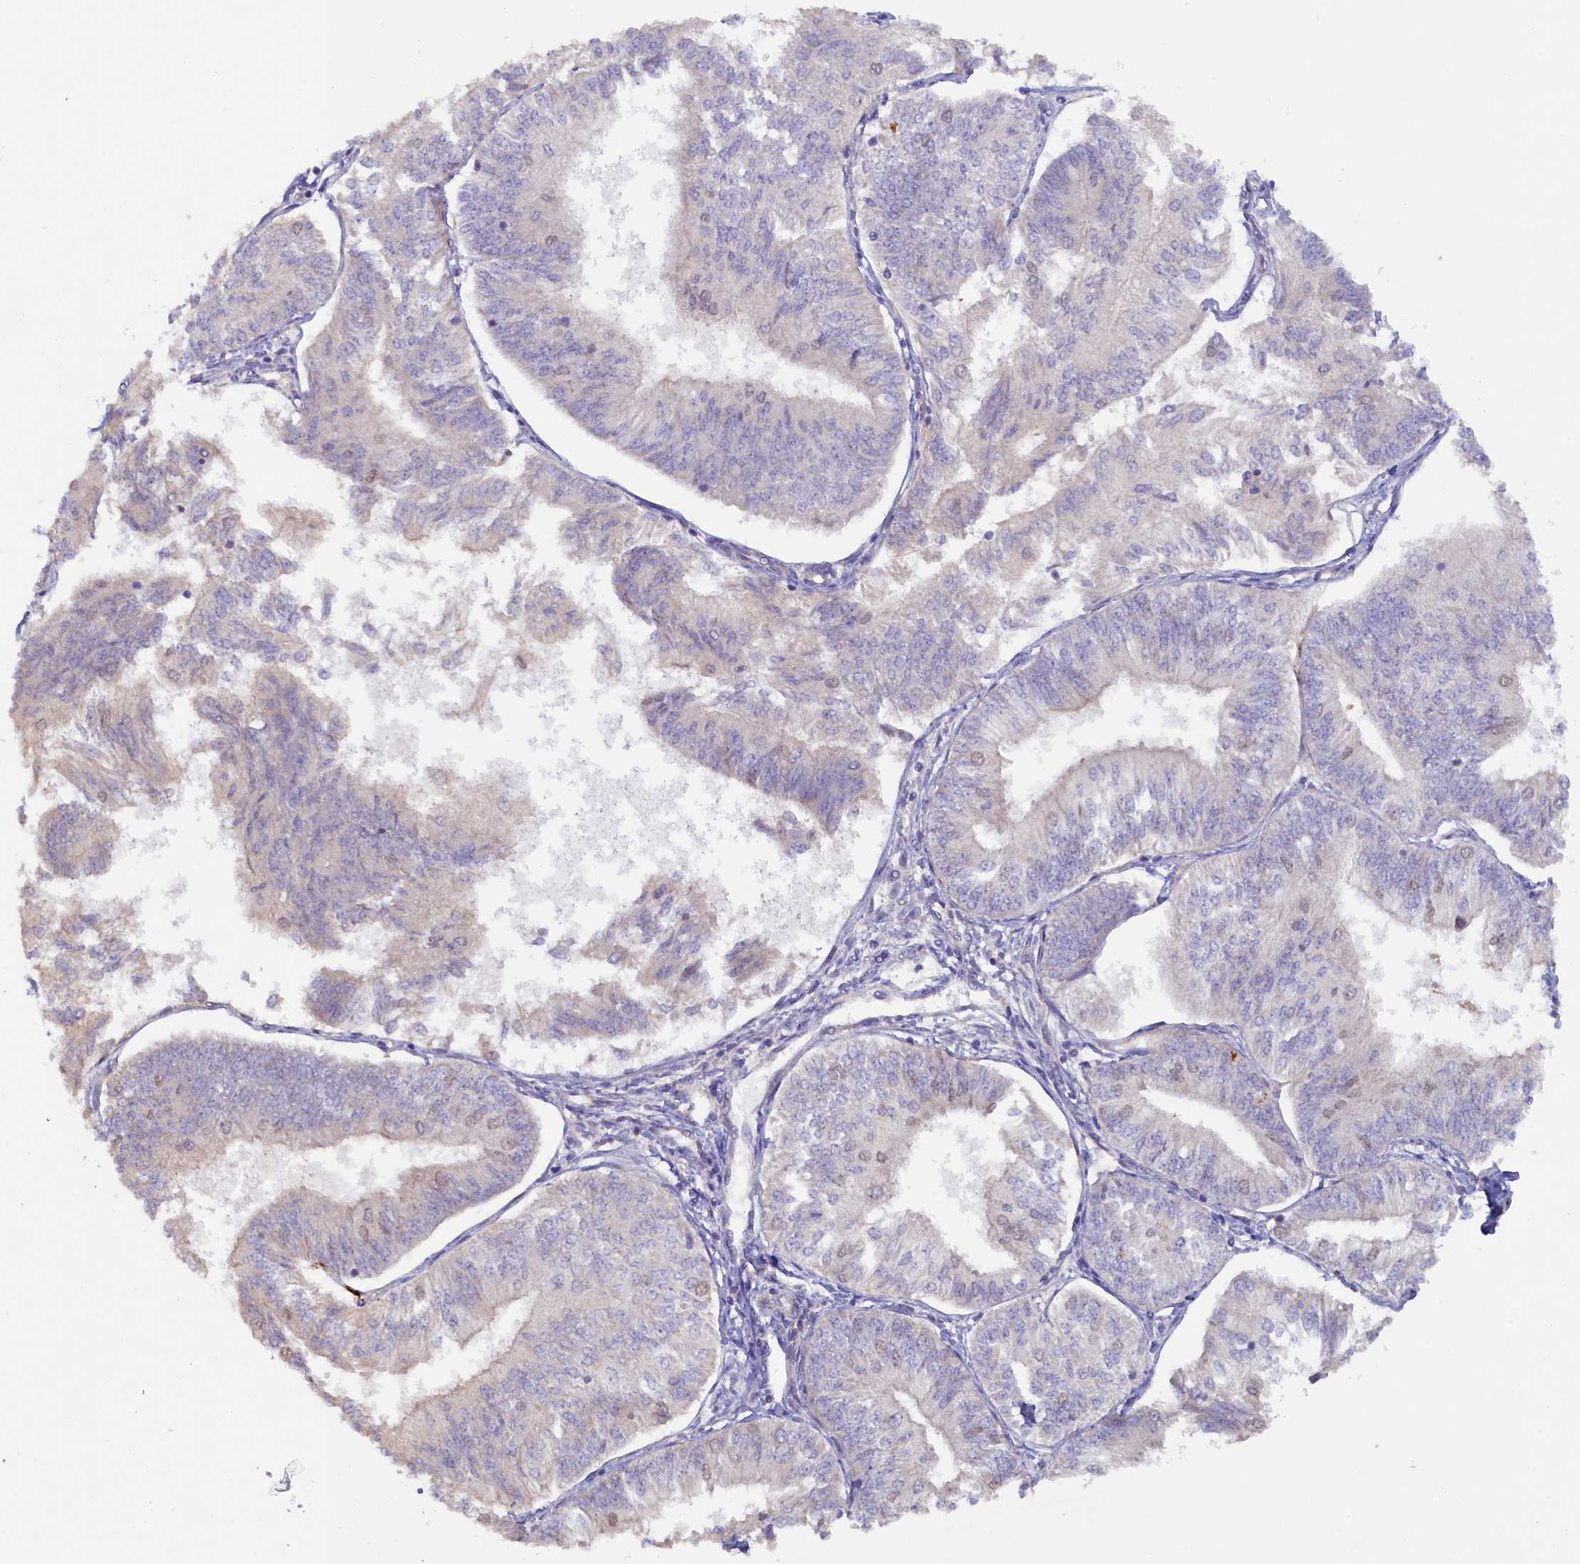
{"staining": {"intensity": "negative", "quantity": "none", "location": "none"}, "tissue": "endometrial cancer", "cell_type": "Tumor cells", "image_type": "cancer", "snomed": [{"axis": "morphology", "description": "Adenocarcinoma, NOS"}, {"axis": "topography", "description": "Endometrium"}], "caption": "DAB immunohistochemical staining of adenocarcinoma (endometrial) exhibits no significant staining in tumor cells.", "gene": "MYO16", "patient": {"sex": "female", "age": 58}}